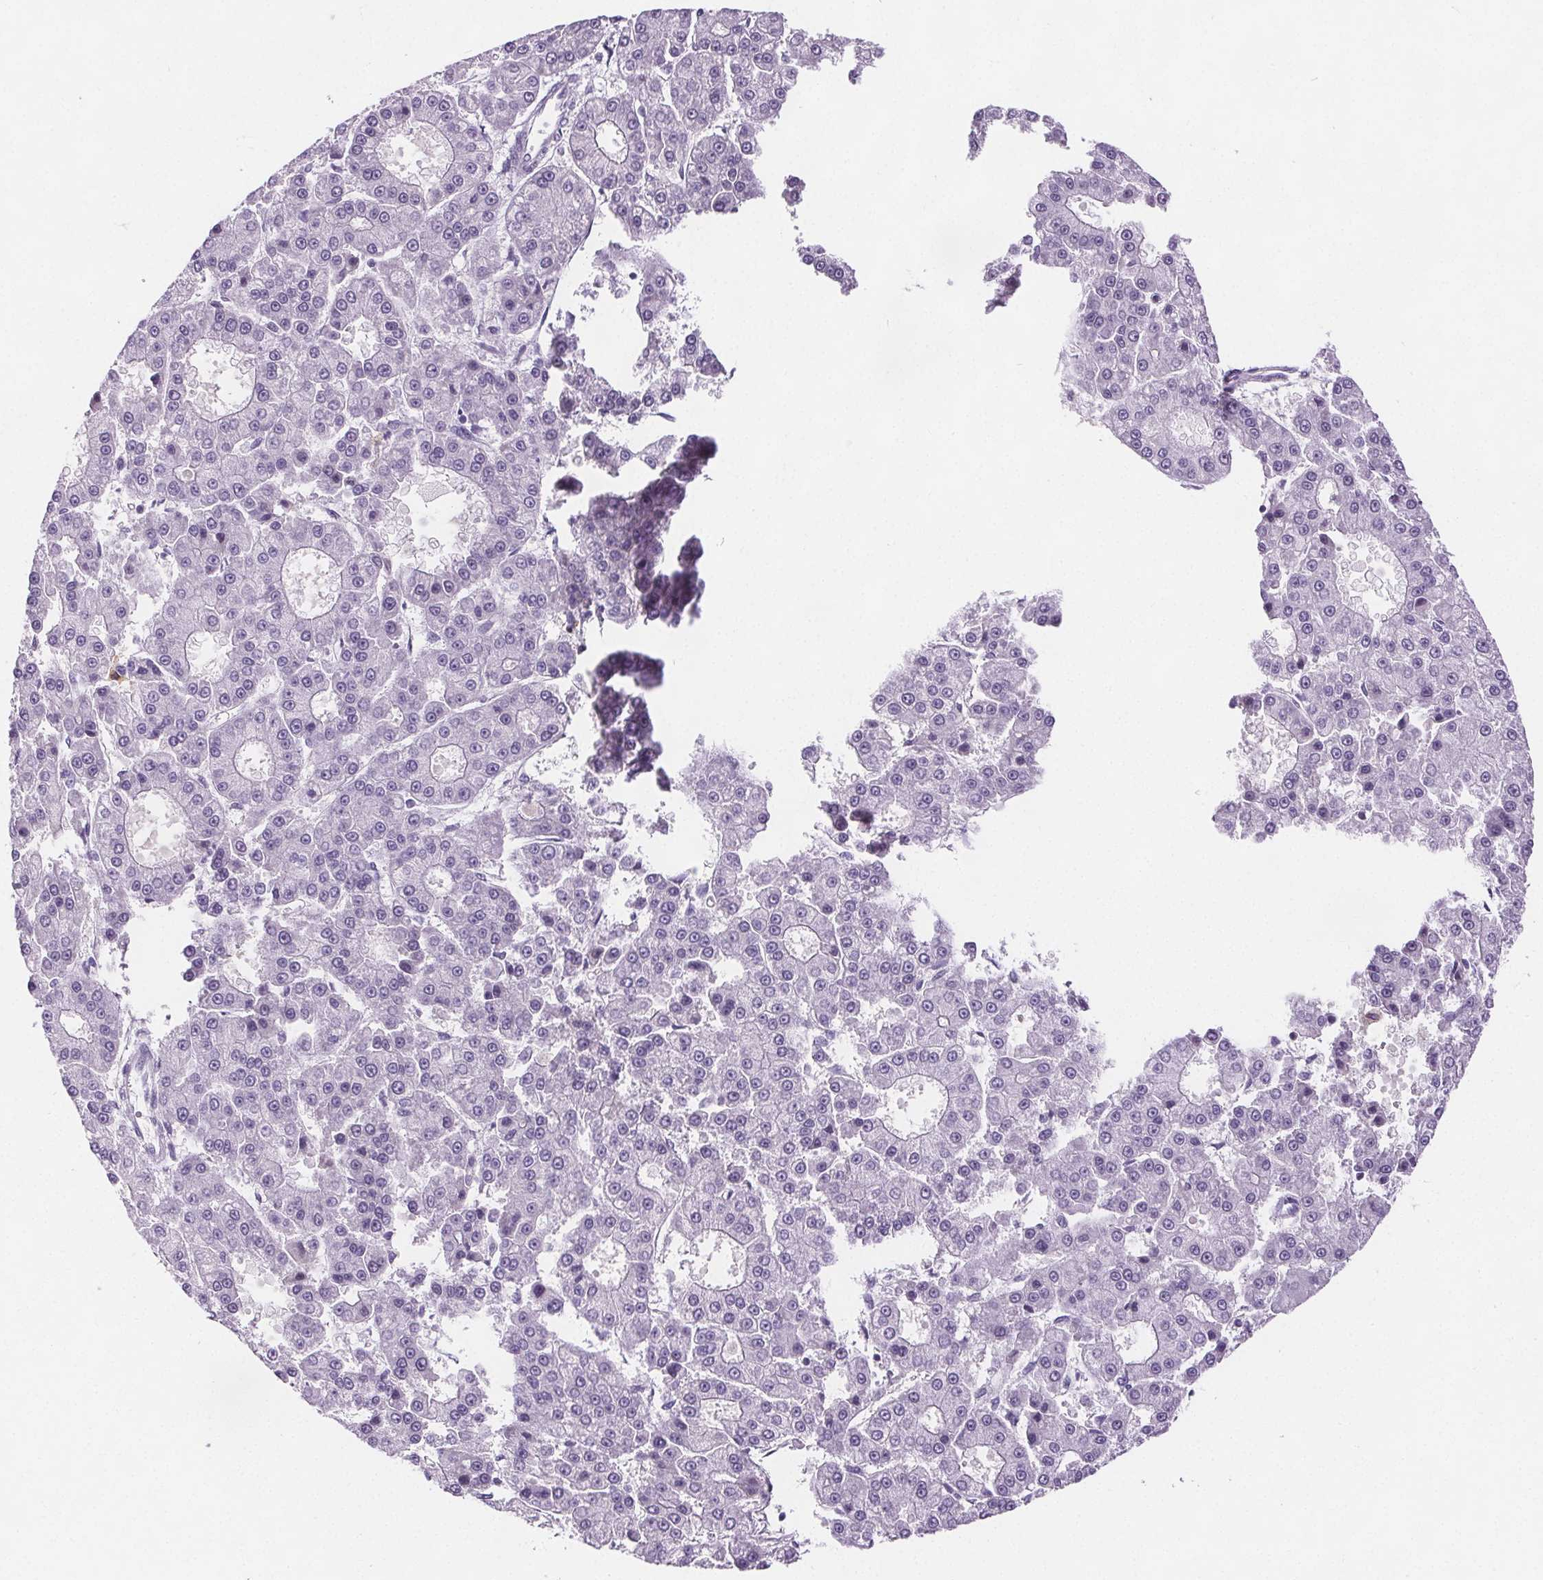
{"staining": {"intensity": "negative", "quantity": "none", "location": "none"}, "tissue": "liver cancer", "cell_type": "Tumor cells", "image_type": "cancer", "snomed": [{"axis": "morphology", "description": "Carcinoma, Hepatocellular, NOS"}, {"axis": "topography", "description": "Liver"}], "caption": "Immunohistochemistry (IHC) histopathology image of human hepatocellular carcinoma (liver) stained for a protein (brown), which exhibits no staining in tumor cells.", "gene": "CD5L", "patient": {"sex": "male", "age": 70}}